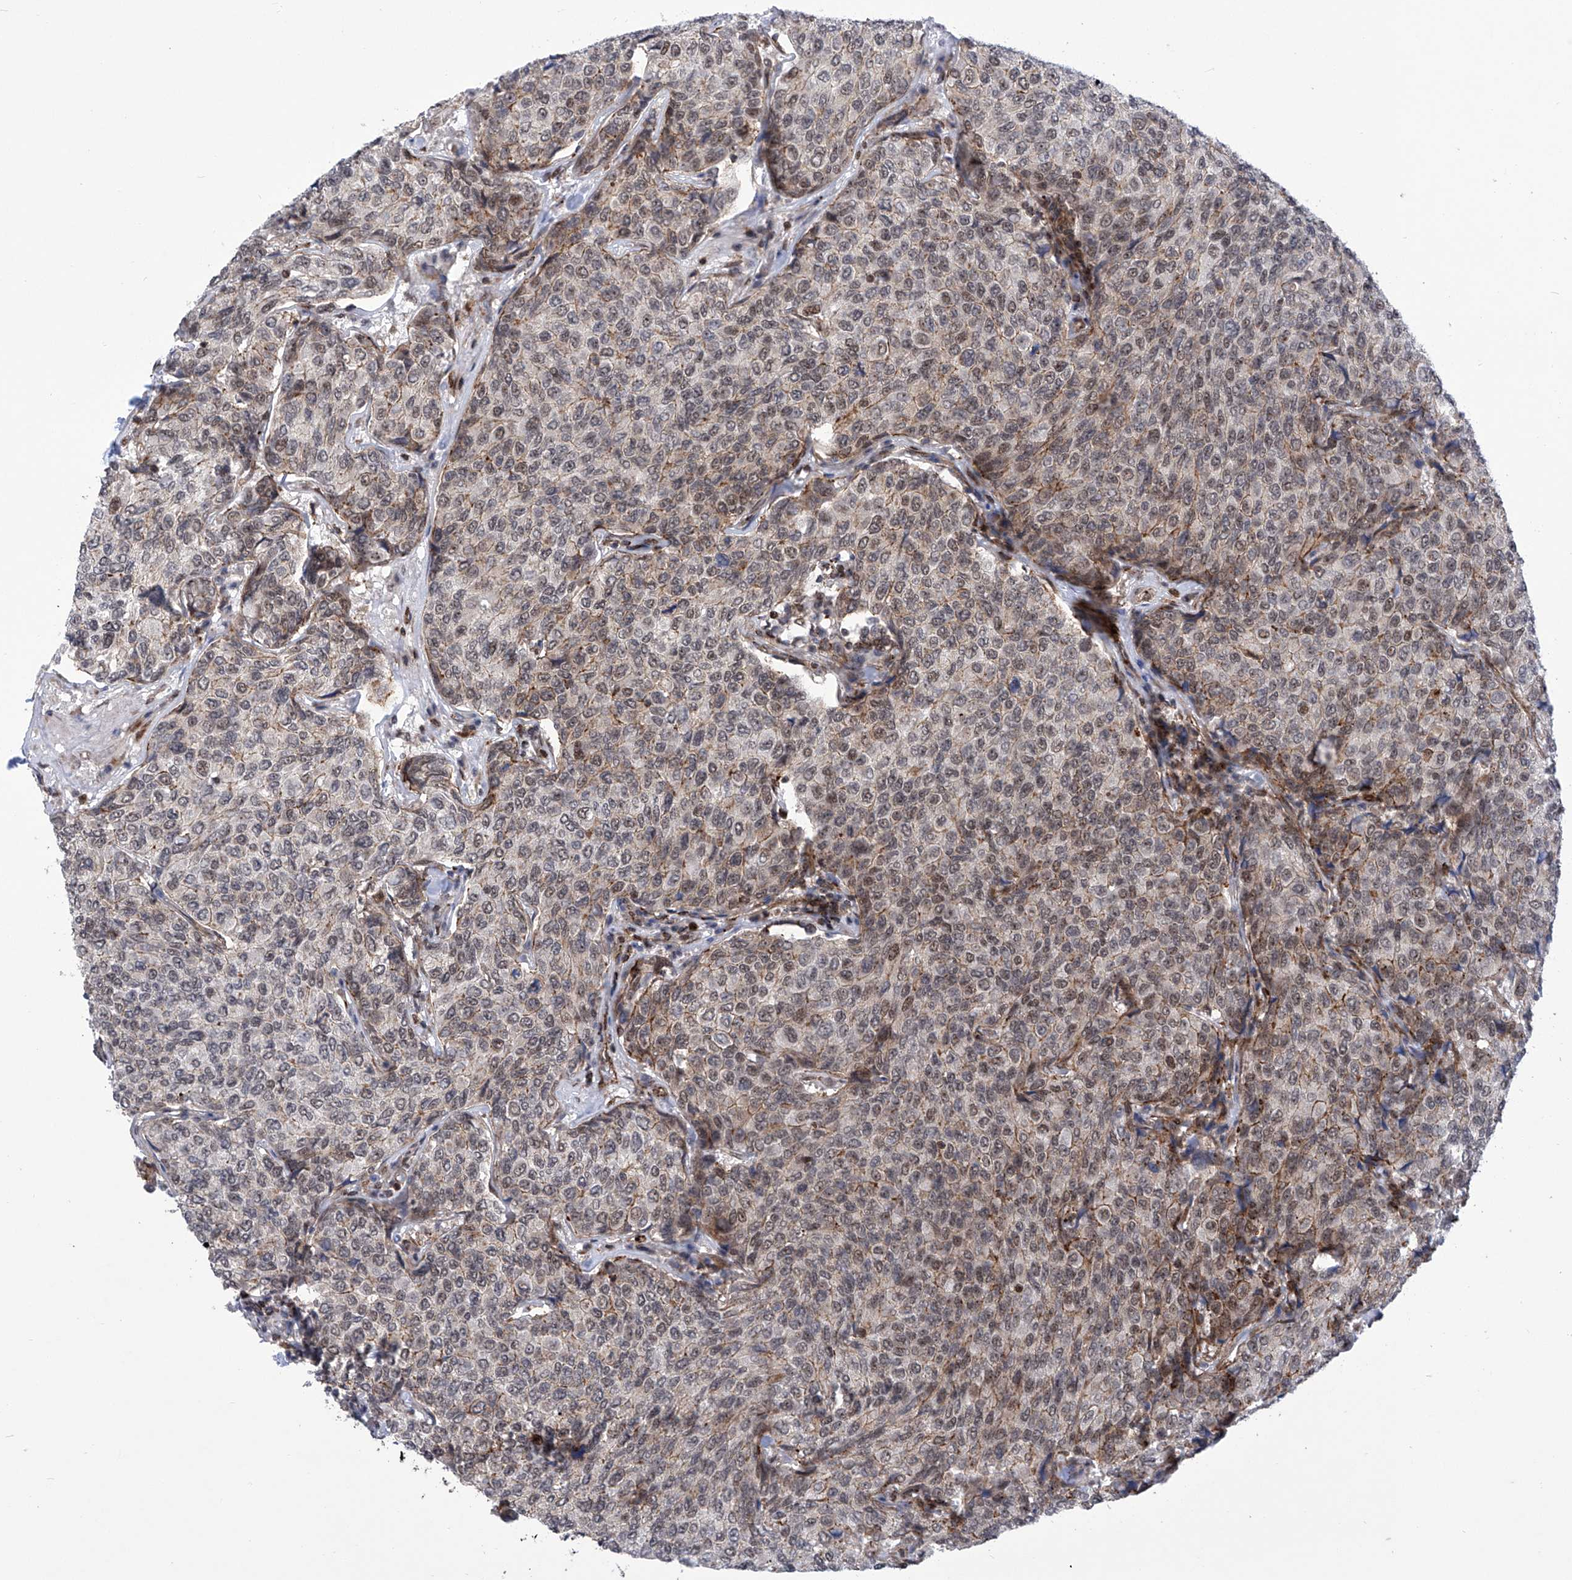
{"staining": {"intensity": "weak", "quantity": "25%-75%", "location": "cytoplasmic/membranous,nuclear"}, "tissue": "breast cancer", "cell_type": "Tumor cells", "image_type": "cancer", "snomed": [{"axis": "morphology", "description": "Duct carcinoma"}, {"axis": "topography", "description": "Breast"}], "caption": "The photomicrograph shows staining of breast intraductal carcinoma, revealing weak cytoplasmic/membranous and nuclear protein expression (brown color) within tumor cells. (DAB IHC, brown staining for protein, blue staining for nuclei).", "gene": "CEP290", "patient": {"sex": "female", "age": 55}}